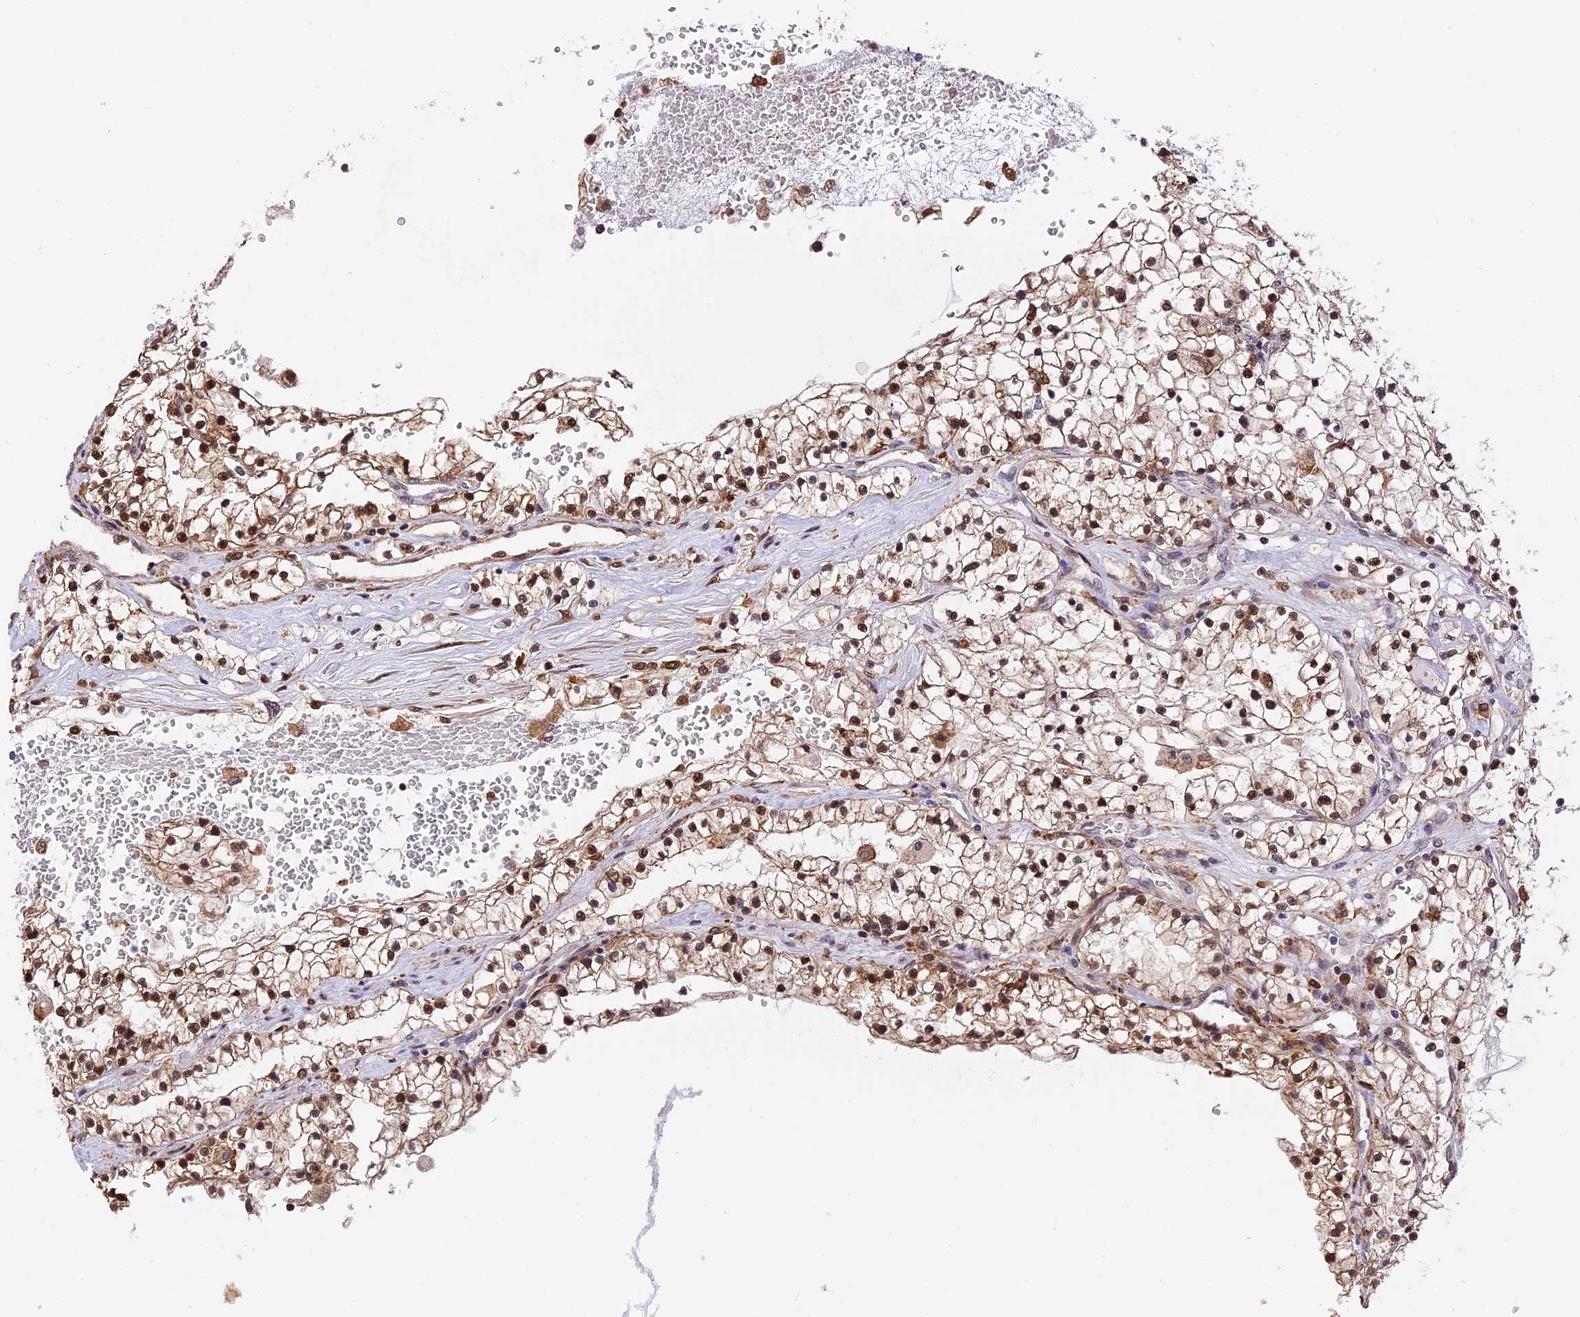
{"staining": {"intensity": "moderate", "quantity": "25%-75%", "location": "cytoplasmic/membranous,nuclear"}, "tissue": "renal cancer", "cell_type": "Tumor cells", "image_type": "cancer", "snomed": [{"axis": "morphology", "description": "Normal tissue, NOS"}, {"axis": "morphology", "description": "Adenocarcinoma, NOS"}, {"axis": "topography", "description": "Kidney"}], "caption": "There is medium levels of moderate cytoplasmic/membranous and nuclear expression in tumor cells of renal adenocarcinoma, as demonstrated by immunohistochemical staining (brown color).", "gene": "HERPUD1", "patient": {"sex": "male", "age": 68}}